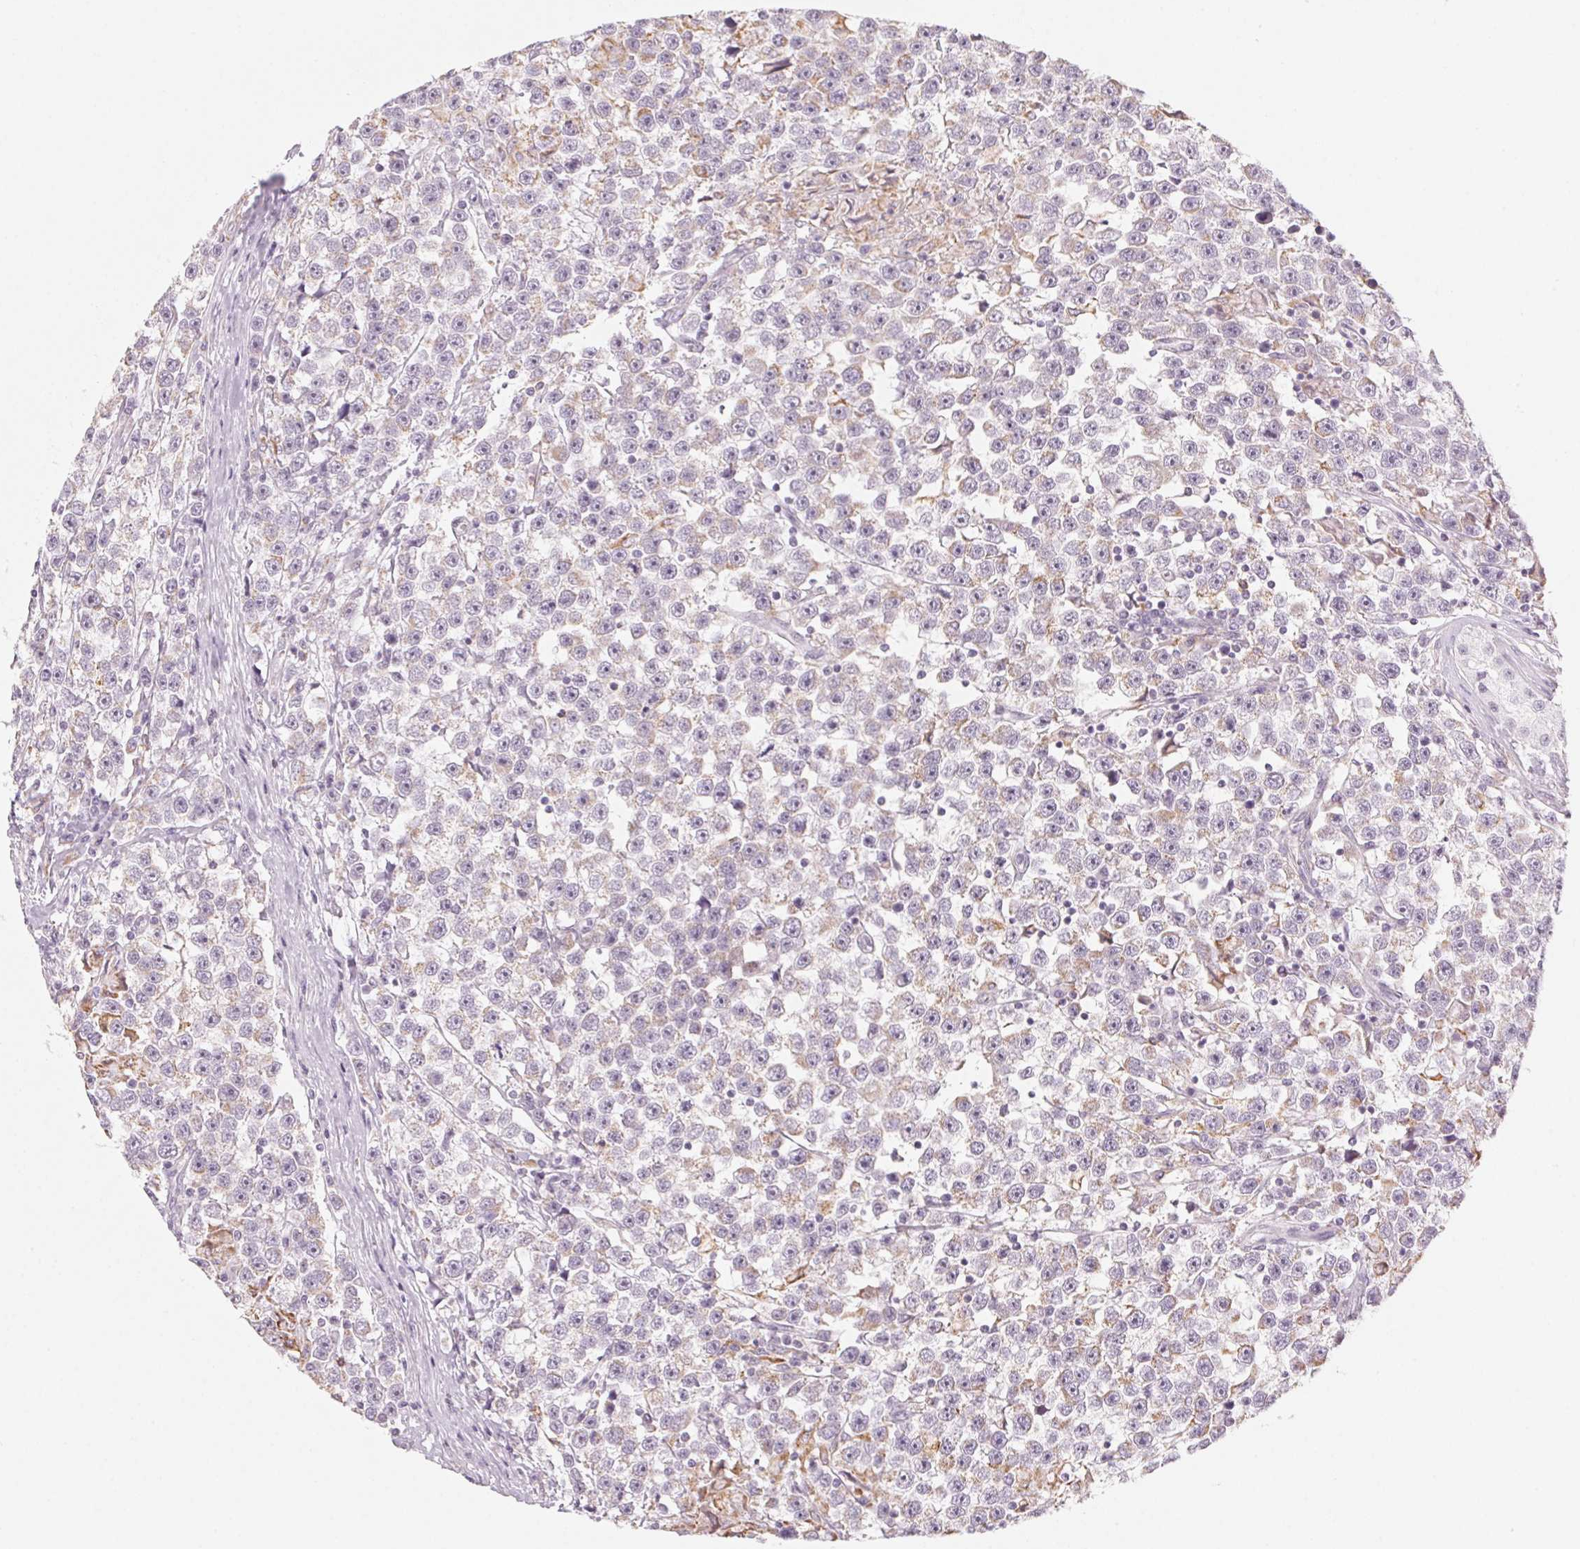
{"staining": {"intensity": "weak", "quantity": "<25%", "location": "cytoplasmic/membranous"}, "tissue": "testis cancer", "cell_type": "Tumor cells", "image_type": "cancer", "snomed": [{"axis": "morphology", "description": "Seminoma, NOS"}, {"axis": "topography", "description": "Testis"}], "caption": "Immunohistochemistry (IHC) image of neoplastic tissue: testis cancer stained with DAB demonstrates no significant protein expression in tumor cells.", "gene": "PRPH", "patient": {"sex": "male", "age": 31}}